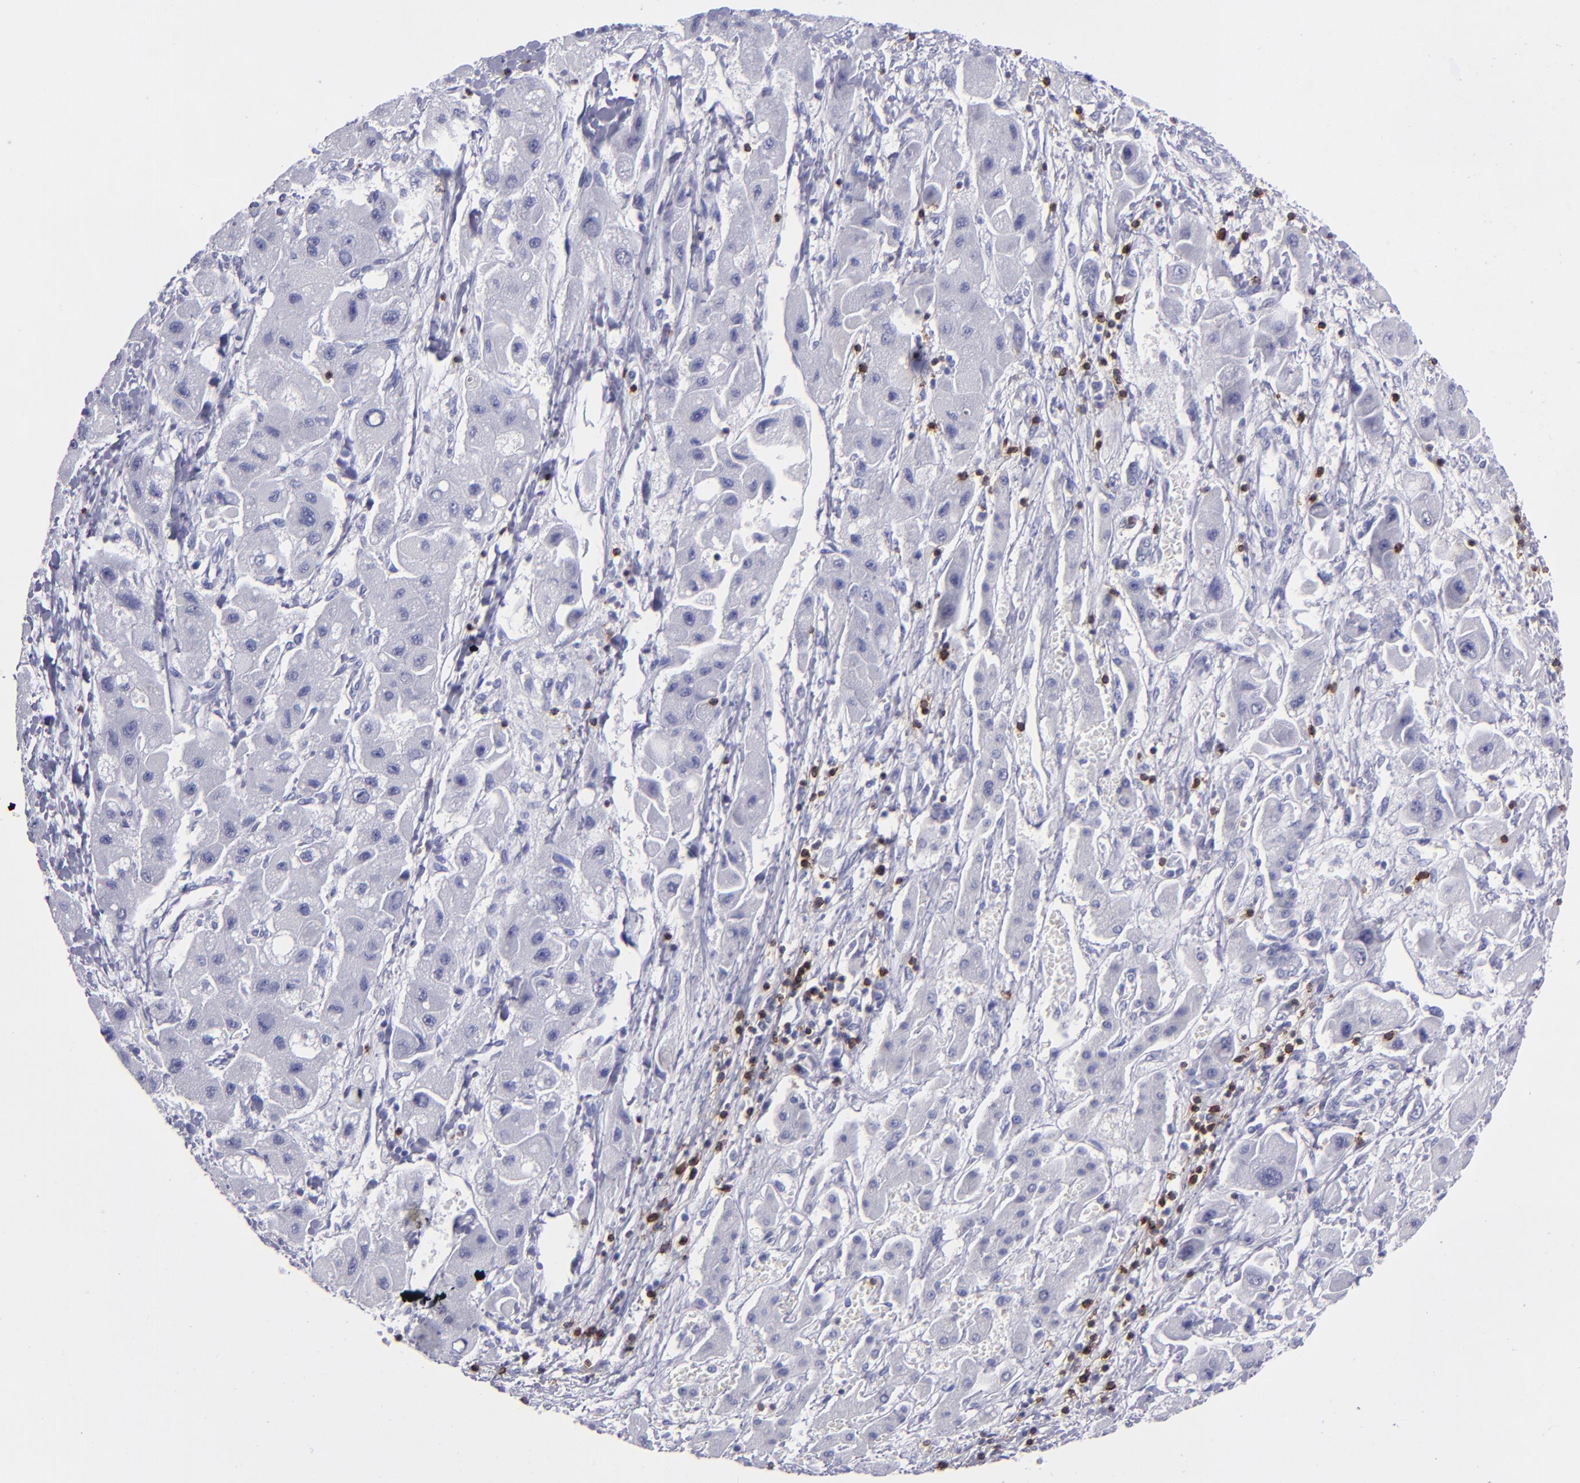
{"staining": {"intensity": "negative", "quantity": "none", "location": "none"}, "tissue": "liver cancer", "cell_type": "Tumor cells", "image_type": "cancer", "snomed": [{"axis": "morphology", "description": "Carcinoma, Hepatocellular, NOS"}, {"axis": "topography", "description": "Liver"}], "caption": "Immunohistochemistry (IHC) image of neoplastic tissue: liver cancer stained with DAB reveals no significant protein staining in tumor cells.", "gene": "CD6", "patient": {"sex": "male", "age": 24}}